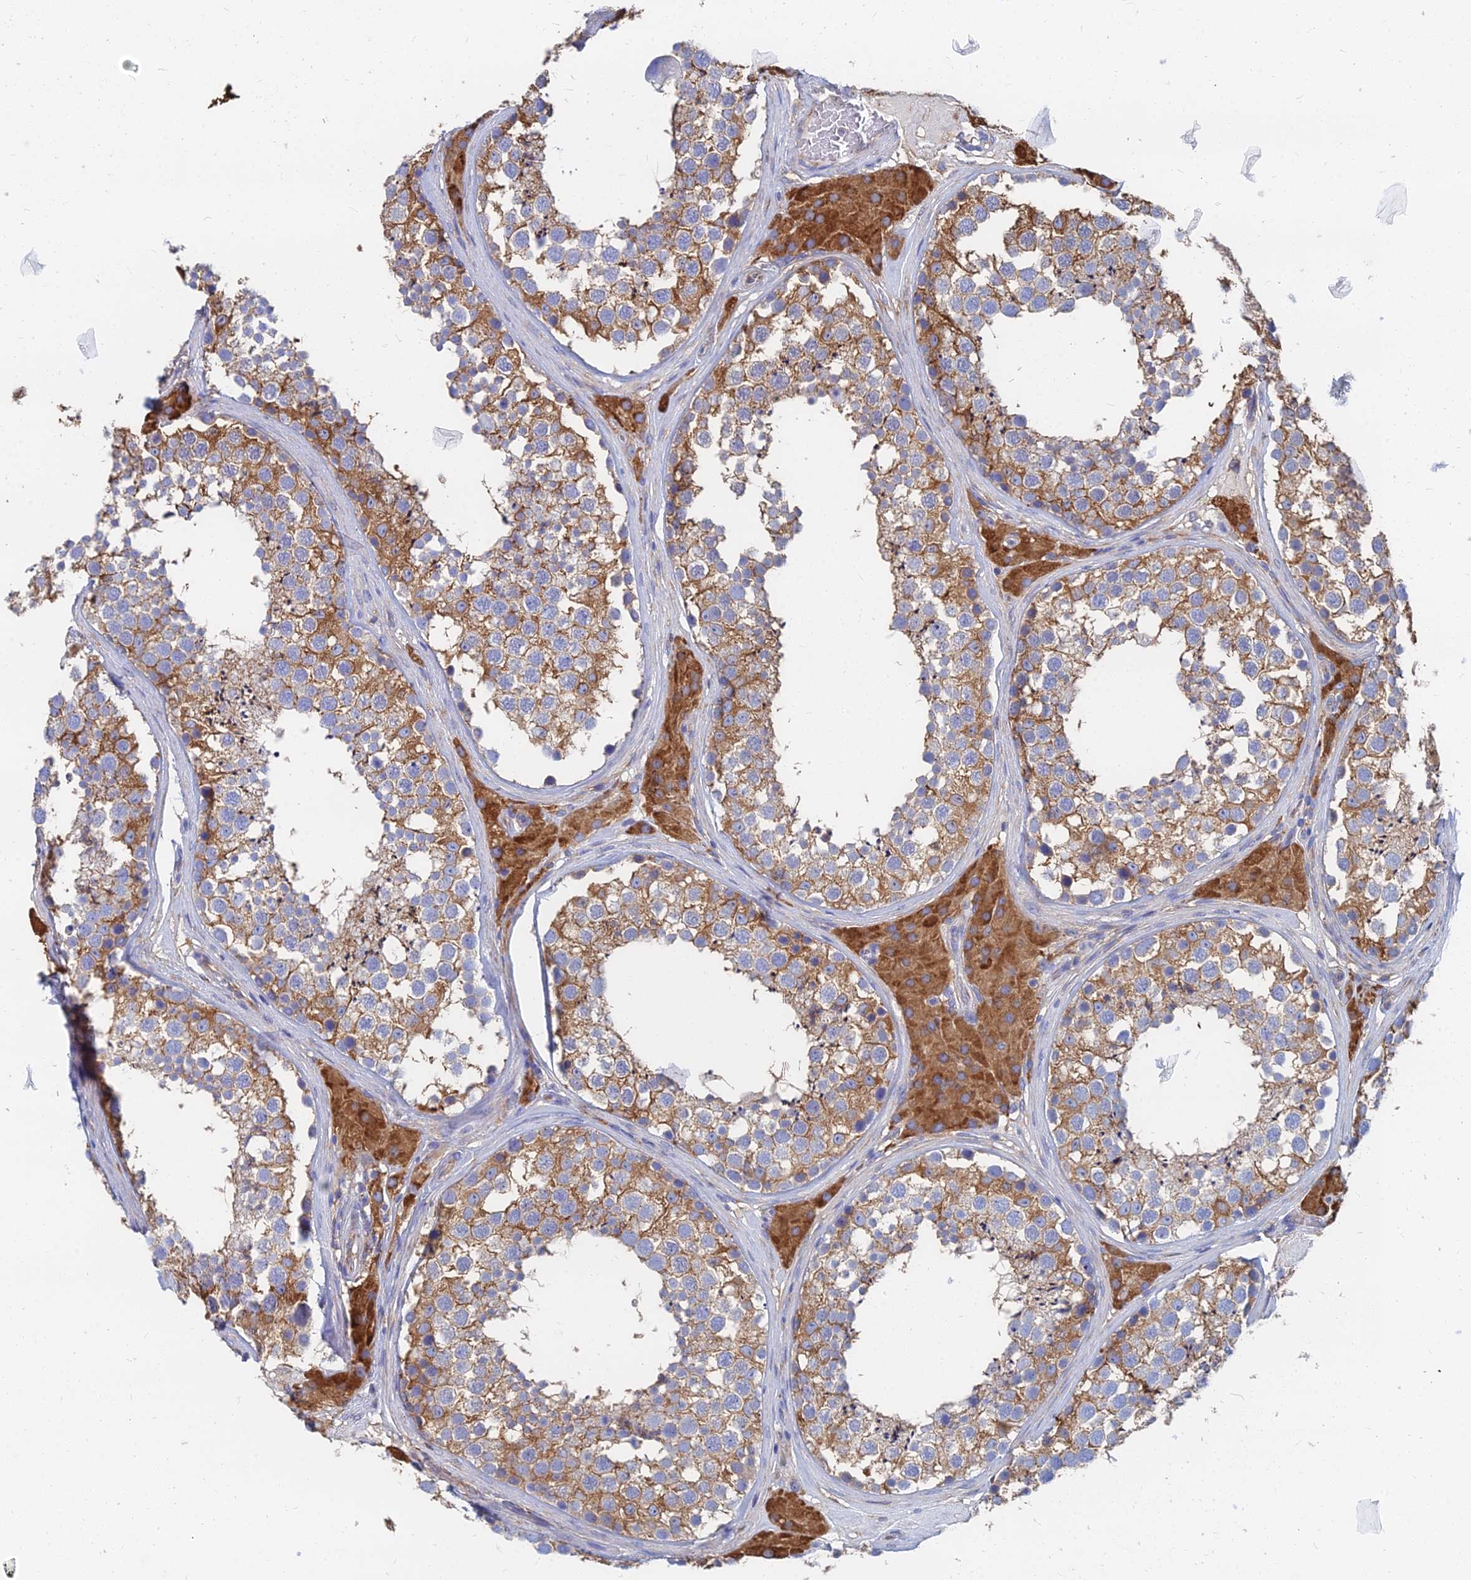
{"staining": {"intensity": "moderate", "quantity": ">75%", "location": "cytoplasmic/membranous"}, "tissue": "testis", "cell_type": "Cells in seminiferous ducts", "image_type": "normal", "snomed": [{"axis": "morphology", "description": "Normal tissue, NOS"}, {"axis": "topography", "description": "Testis"}], "caption": "The histopathology image demonstrates staining of benign testis, revealing moderate cytoplasmic/membranous protein expression (brown color) within cells in seminiferous ducts.", "gene": "FFAR3", "patient": {"sex": "male", "age": 46}}